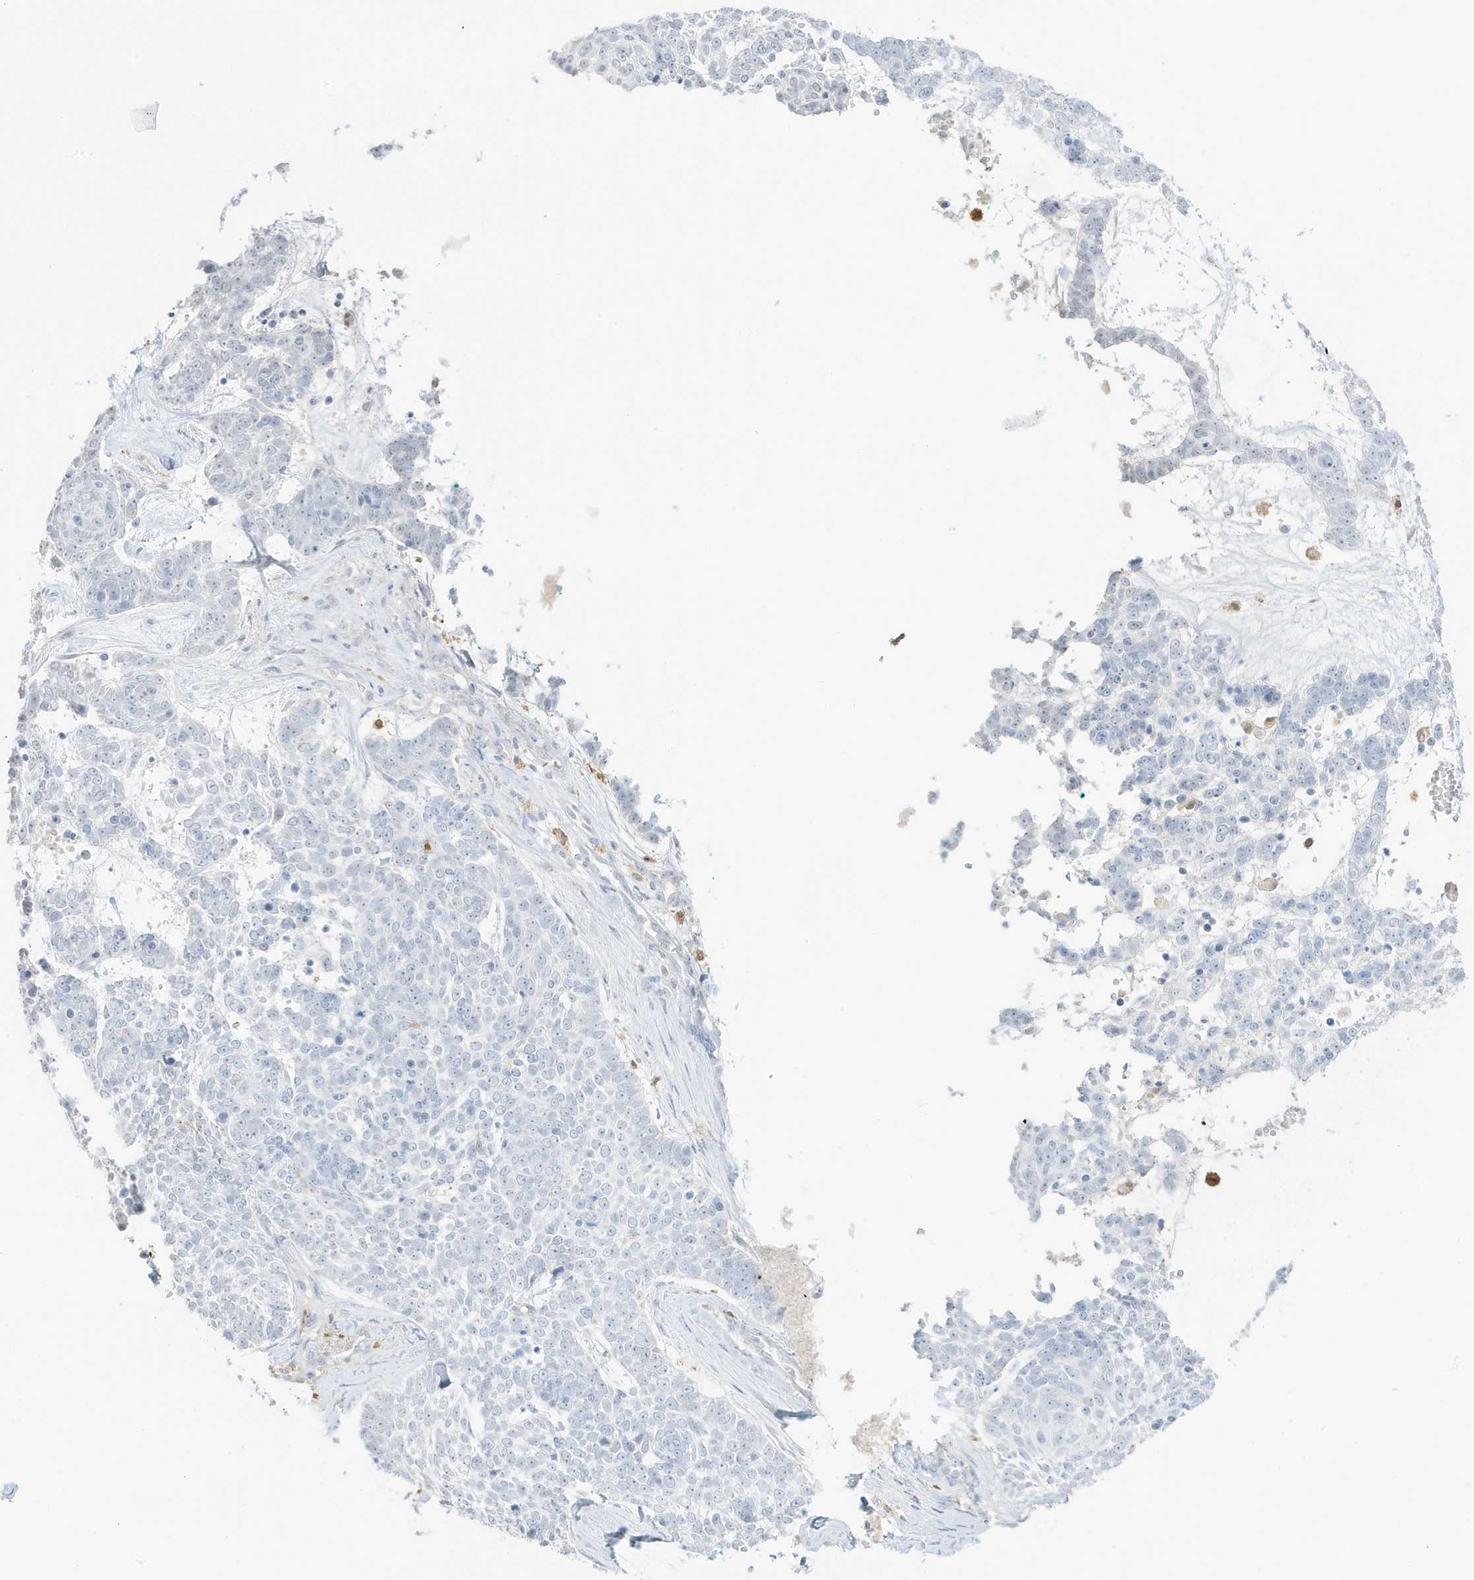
{"staining": {"intensity": "negative", "quantity": "none", "location": "none"}, "tissue": "skin cancer", "cell_type": "Tumor cells", "image_type": "cancer", "snomed": [{"axis": "morphology", "description": "Basal cell carcinoma"}, {"axis": "topography", "description": "Skin"}], "caption": "DAB (3,3'-diaminobenzidine) immunohistochemical staining of skin cancer shows no significant staining in tumor cells.", "gene": "GCA", "patient": {"sex": "female", "age": 81}}